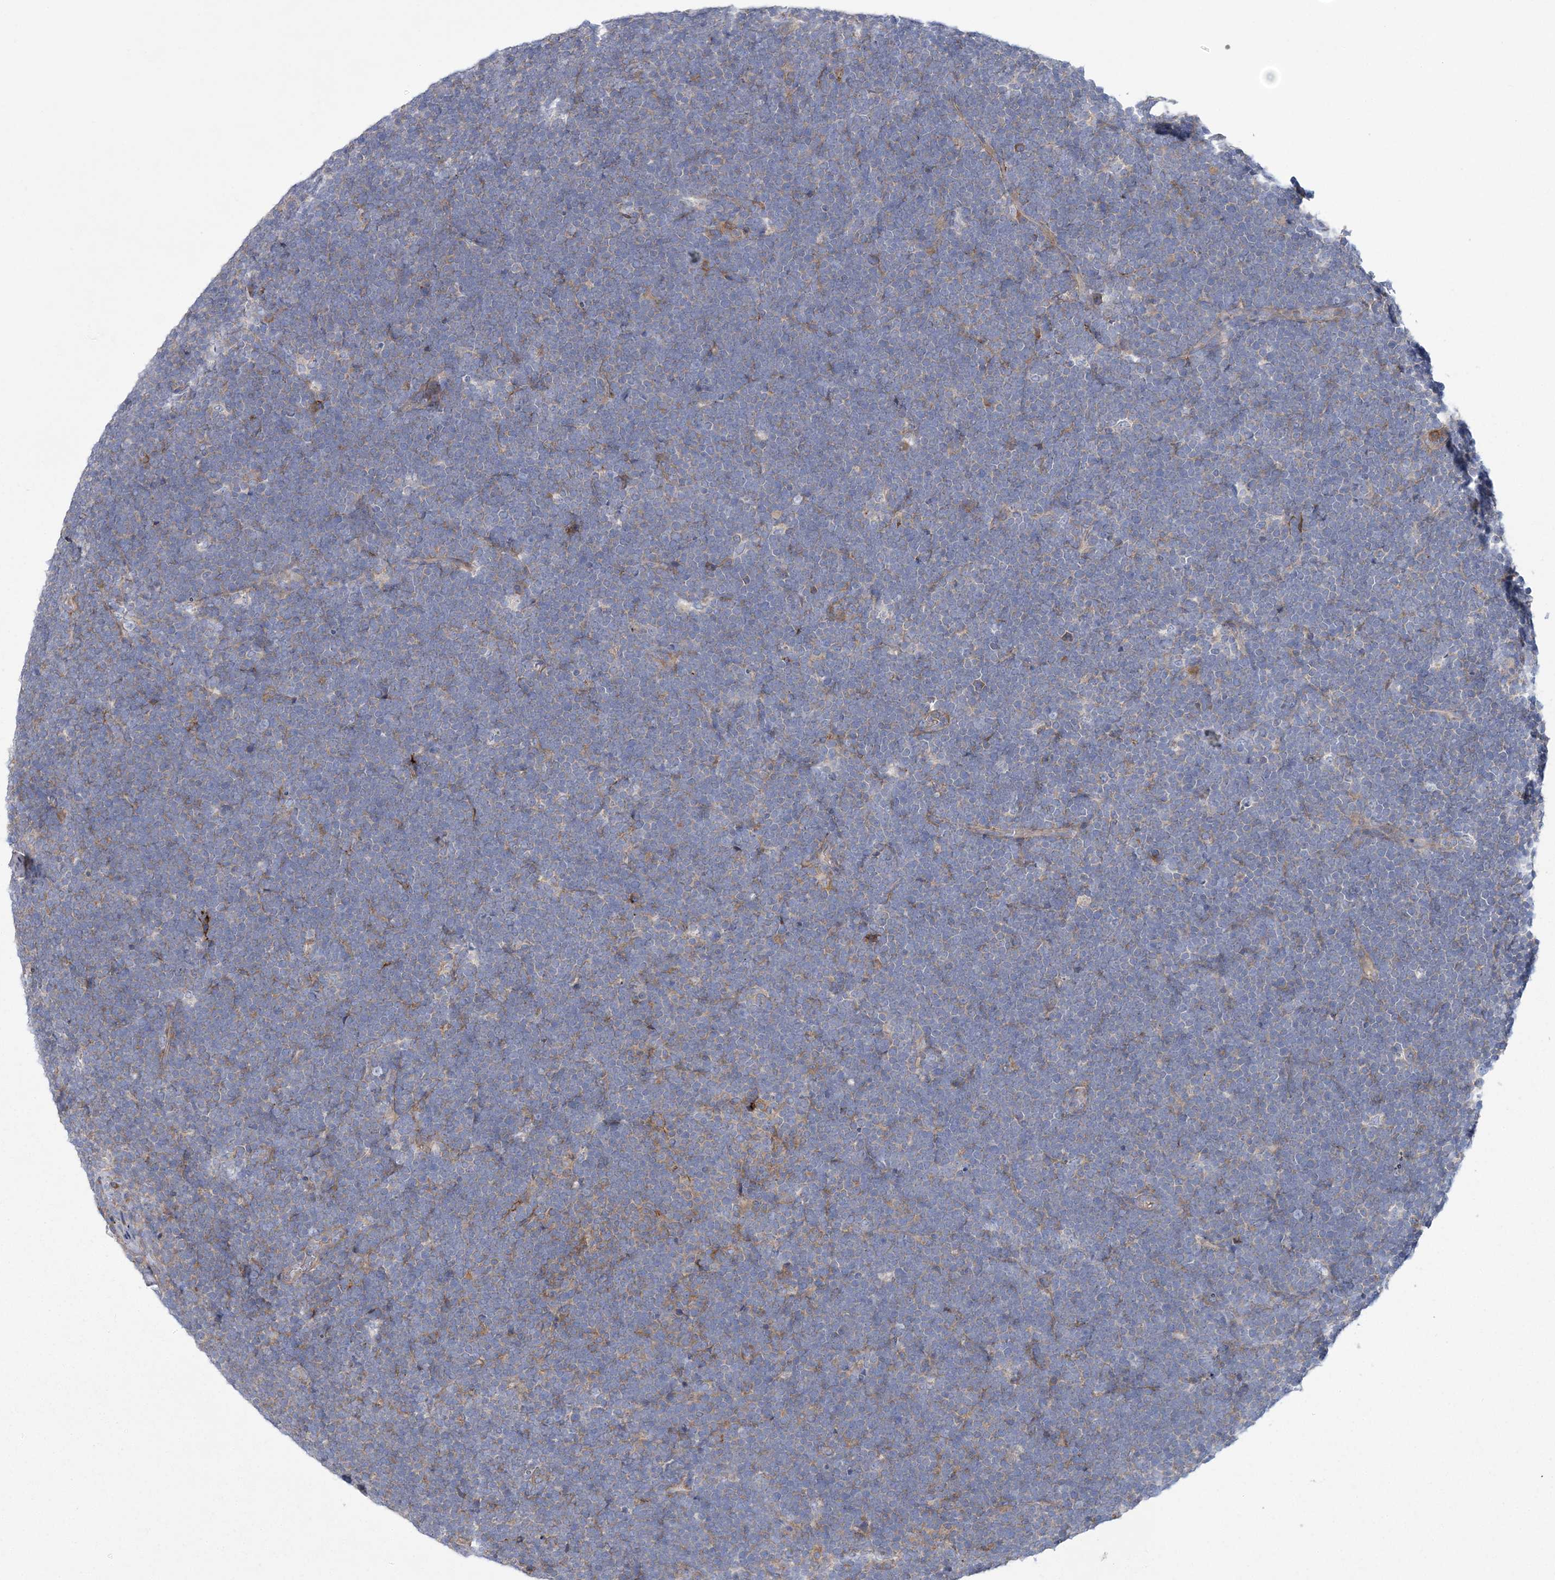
{"staining": {"intensity": "negative", "quantity": "none", "location": "none"}, "tissue": "lymphoma", "cell_type": "Tumor cells", "image_type": "cancer", "snomed": [{"axis": "morphology", "description": "Malignant lymphoma, non-Hodgkin's type, High grade"}, {"axis": "topography", "description": "Lymph node"}], "caption": "Malignant lymphoma, non-Hodgkin's type (high-grade) was stained to show a protein in brown. There is no significant positivity in tumor cells.", "gene": "ARSJ", "patient": {"sex": "male", "age": 13}}